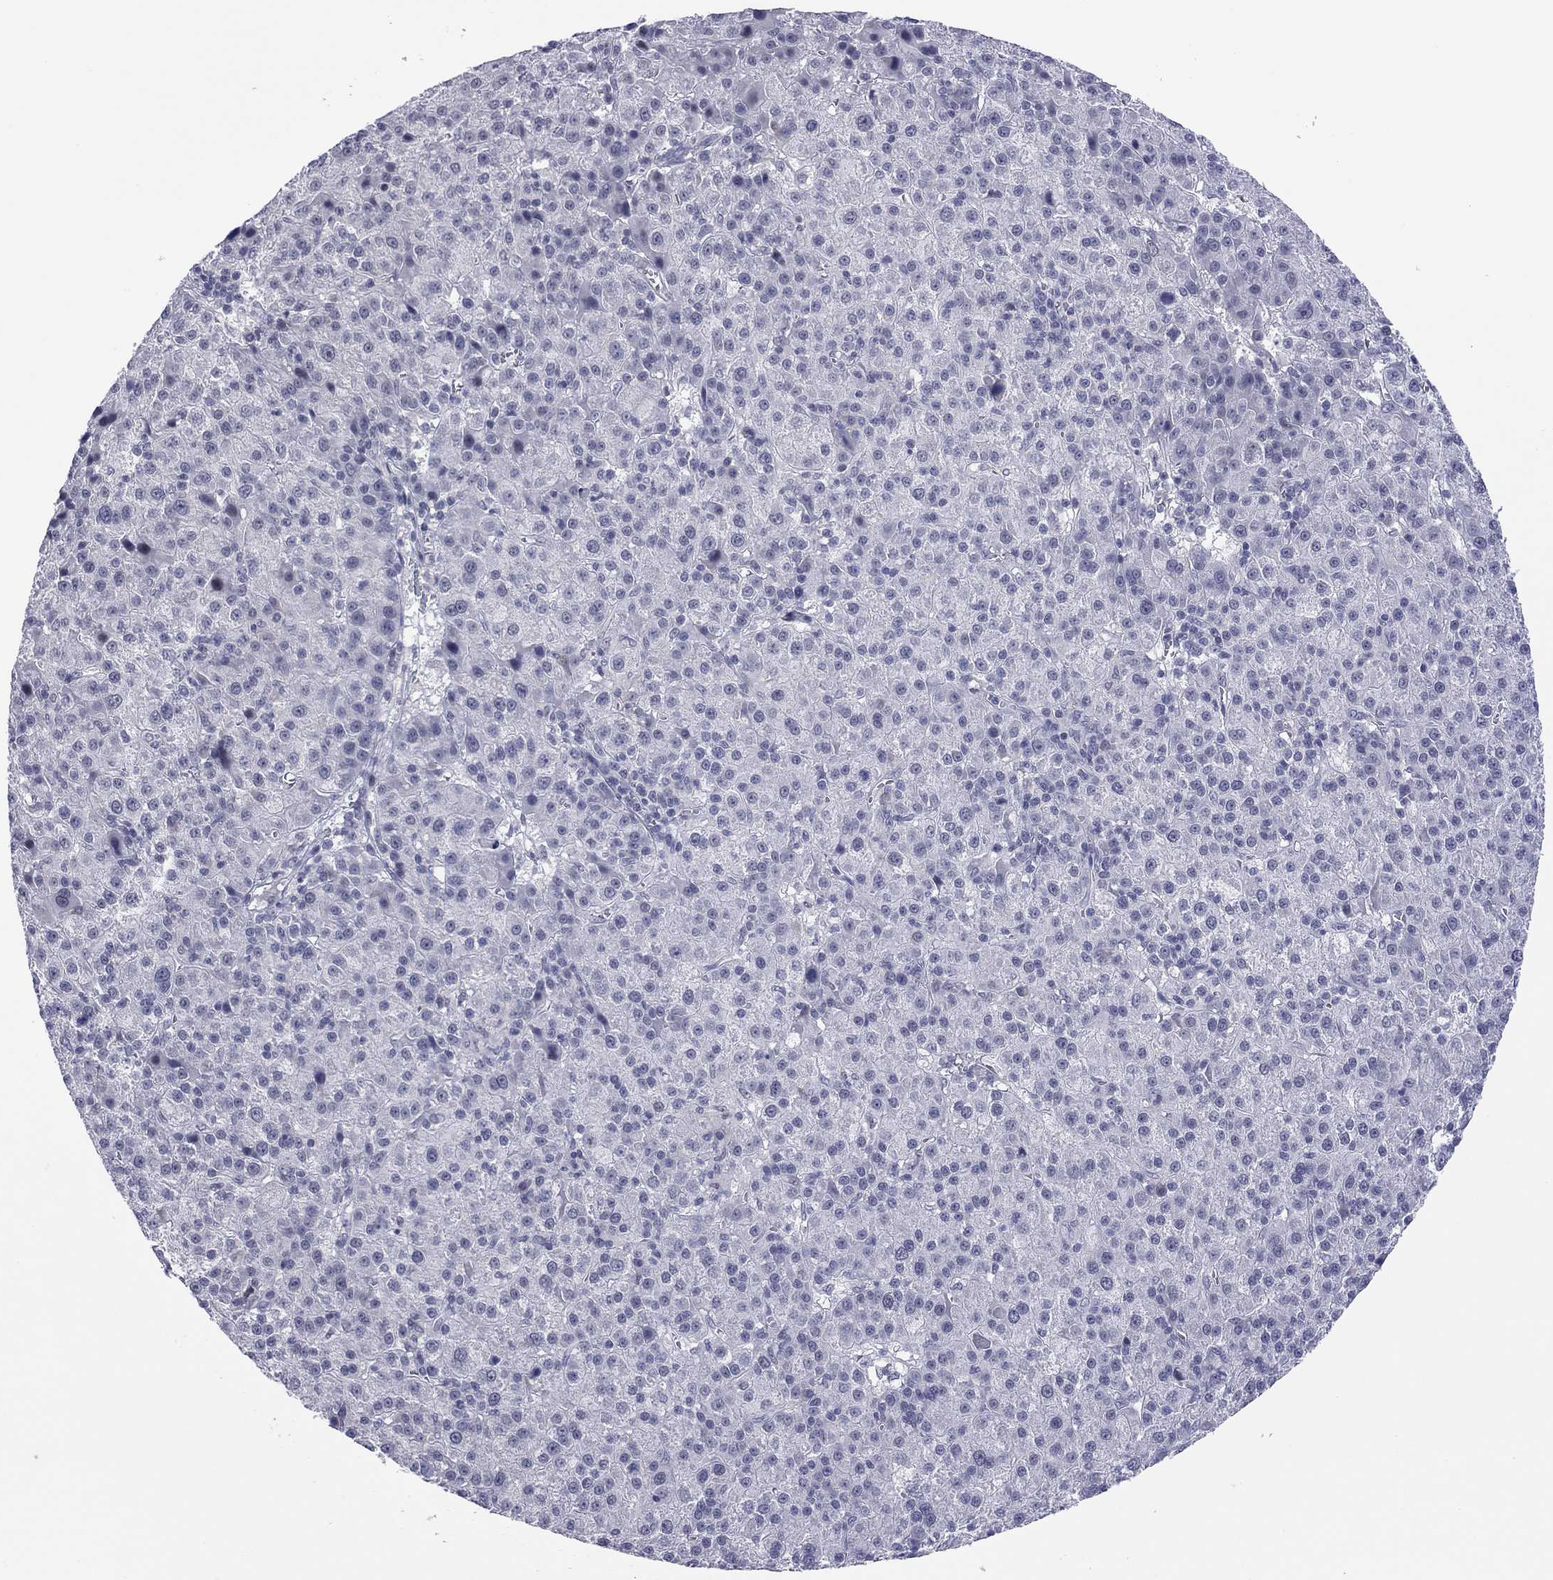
{"staining": {"intensity": "weak", "quantity": "<25%", "location": "cytoplasmic/membranous"}, "tissue": "liver cancer", "cell_type": "Tumor cells", "image_type": "cancer", "snomed": [{"axis": "morphology", "description": "Carcinoma, Hepatocellular, NOS"}, {"axis": "topography", "description": "Liver"}], "caption": "Tumor cells are negative for brown protein staining in liver cancer.", "gene": "POU5F2", "patient": {"sex": "female", "age": 60}}